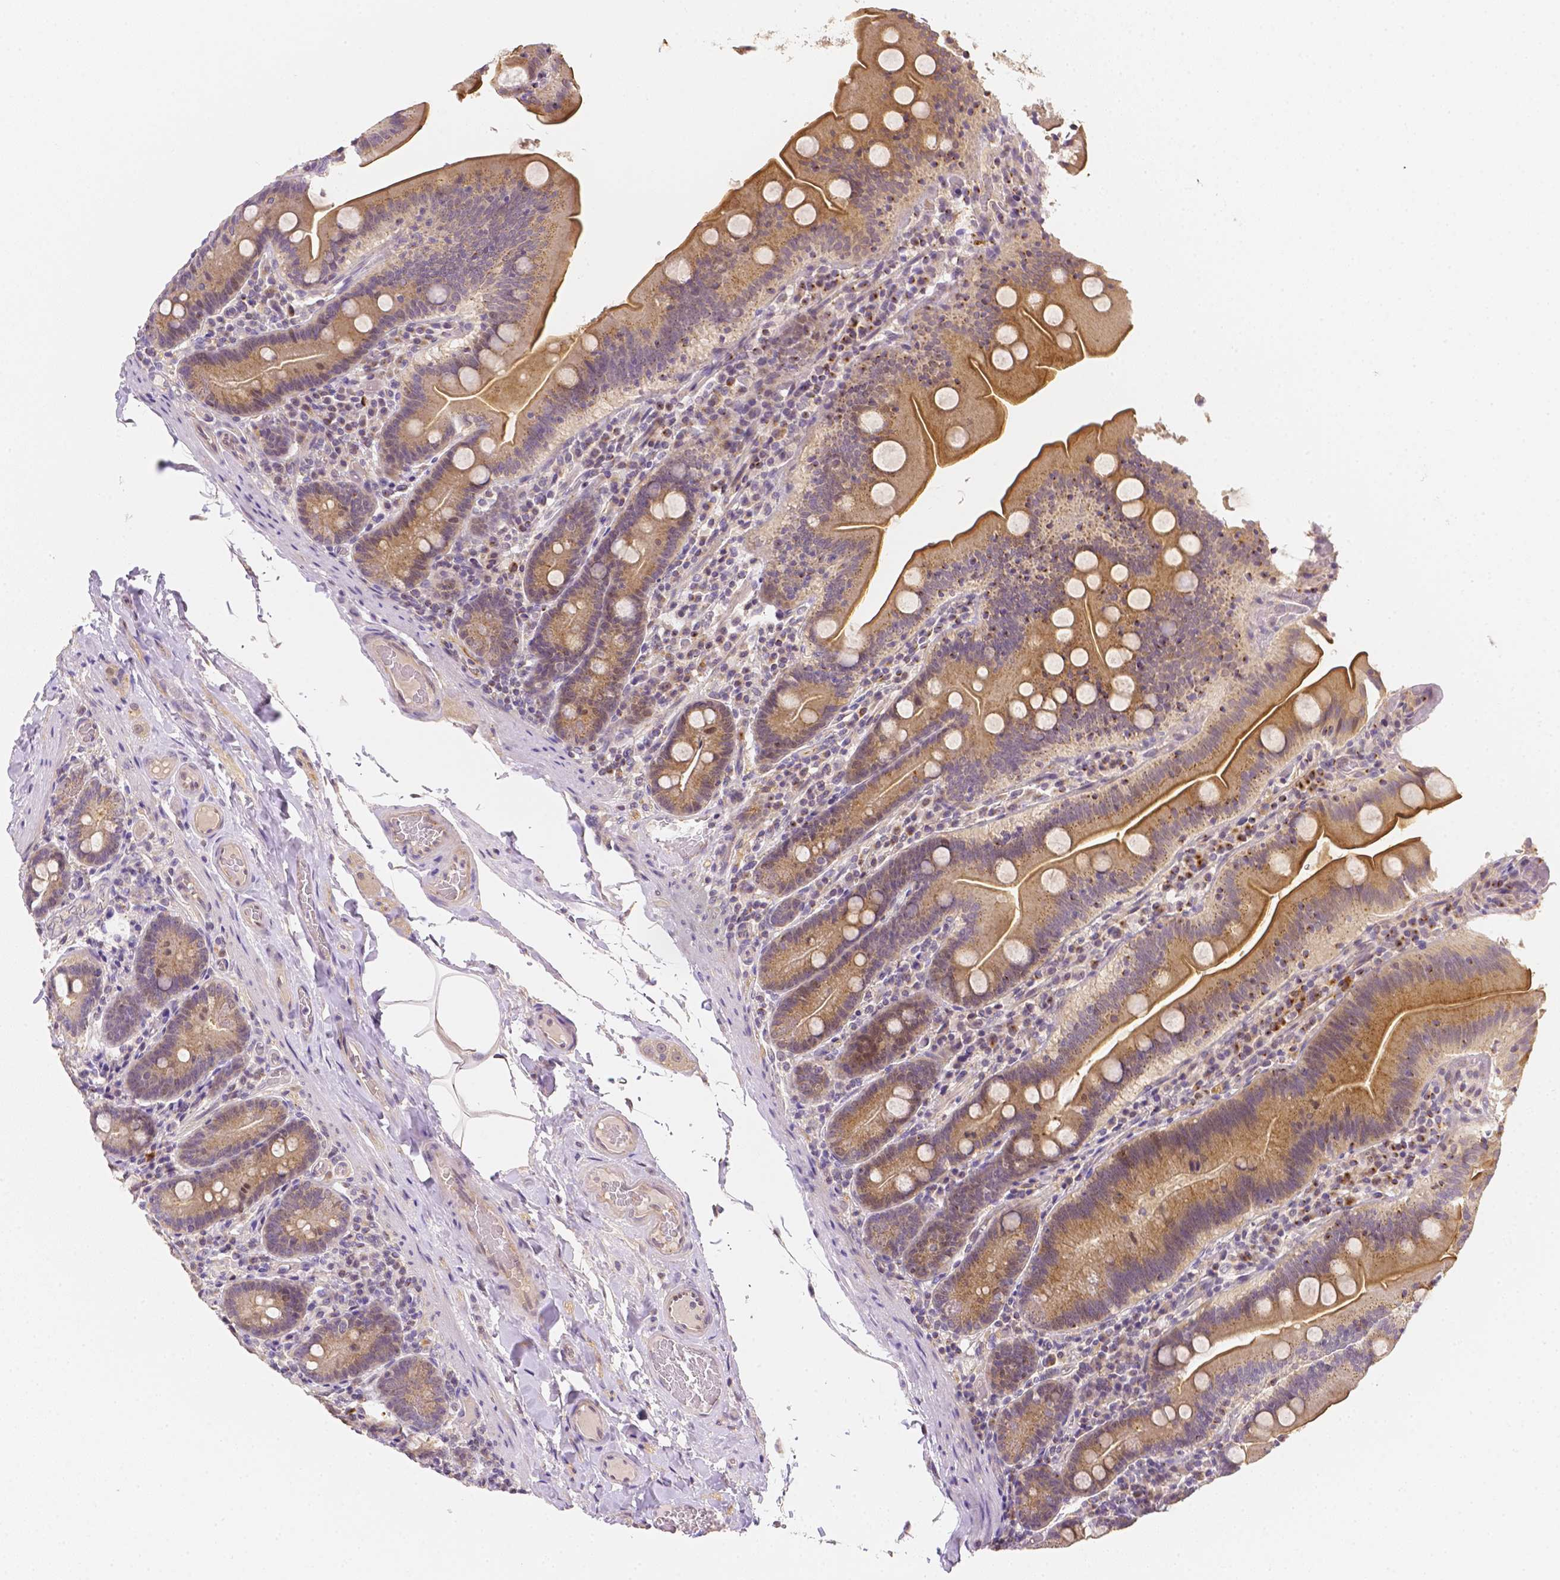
{"staining": {"intensity": "moderate", "quantity": ">75%", "location": "cytoplasmic/membranous"}, "tissue": "small intestine", "cell_type": "Glandular cells", "image_type": "normal", "snomed": [{"axis": "morphology", "description": "Normal tissue, NOS"}, {"axis": "topography", "description": "Small intestine"}], "caption": "An image showing moderate cytoplasmic/membranous staining in approximately >75% of glandular cells in normal small intestine, as visualized by brown immunohistochemical staining.", "gene": "C10orf67", "patient": {"sex": "male", "age": 37}}